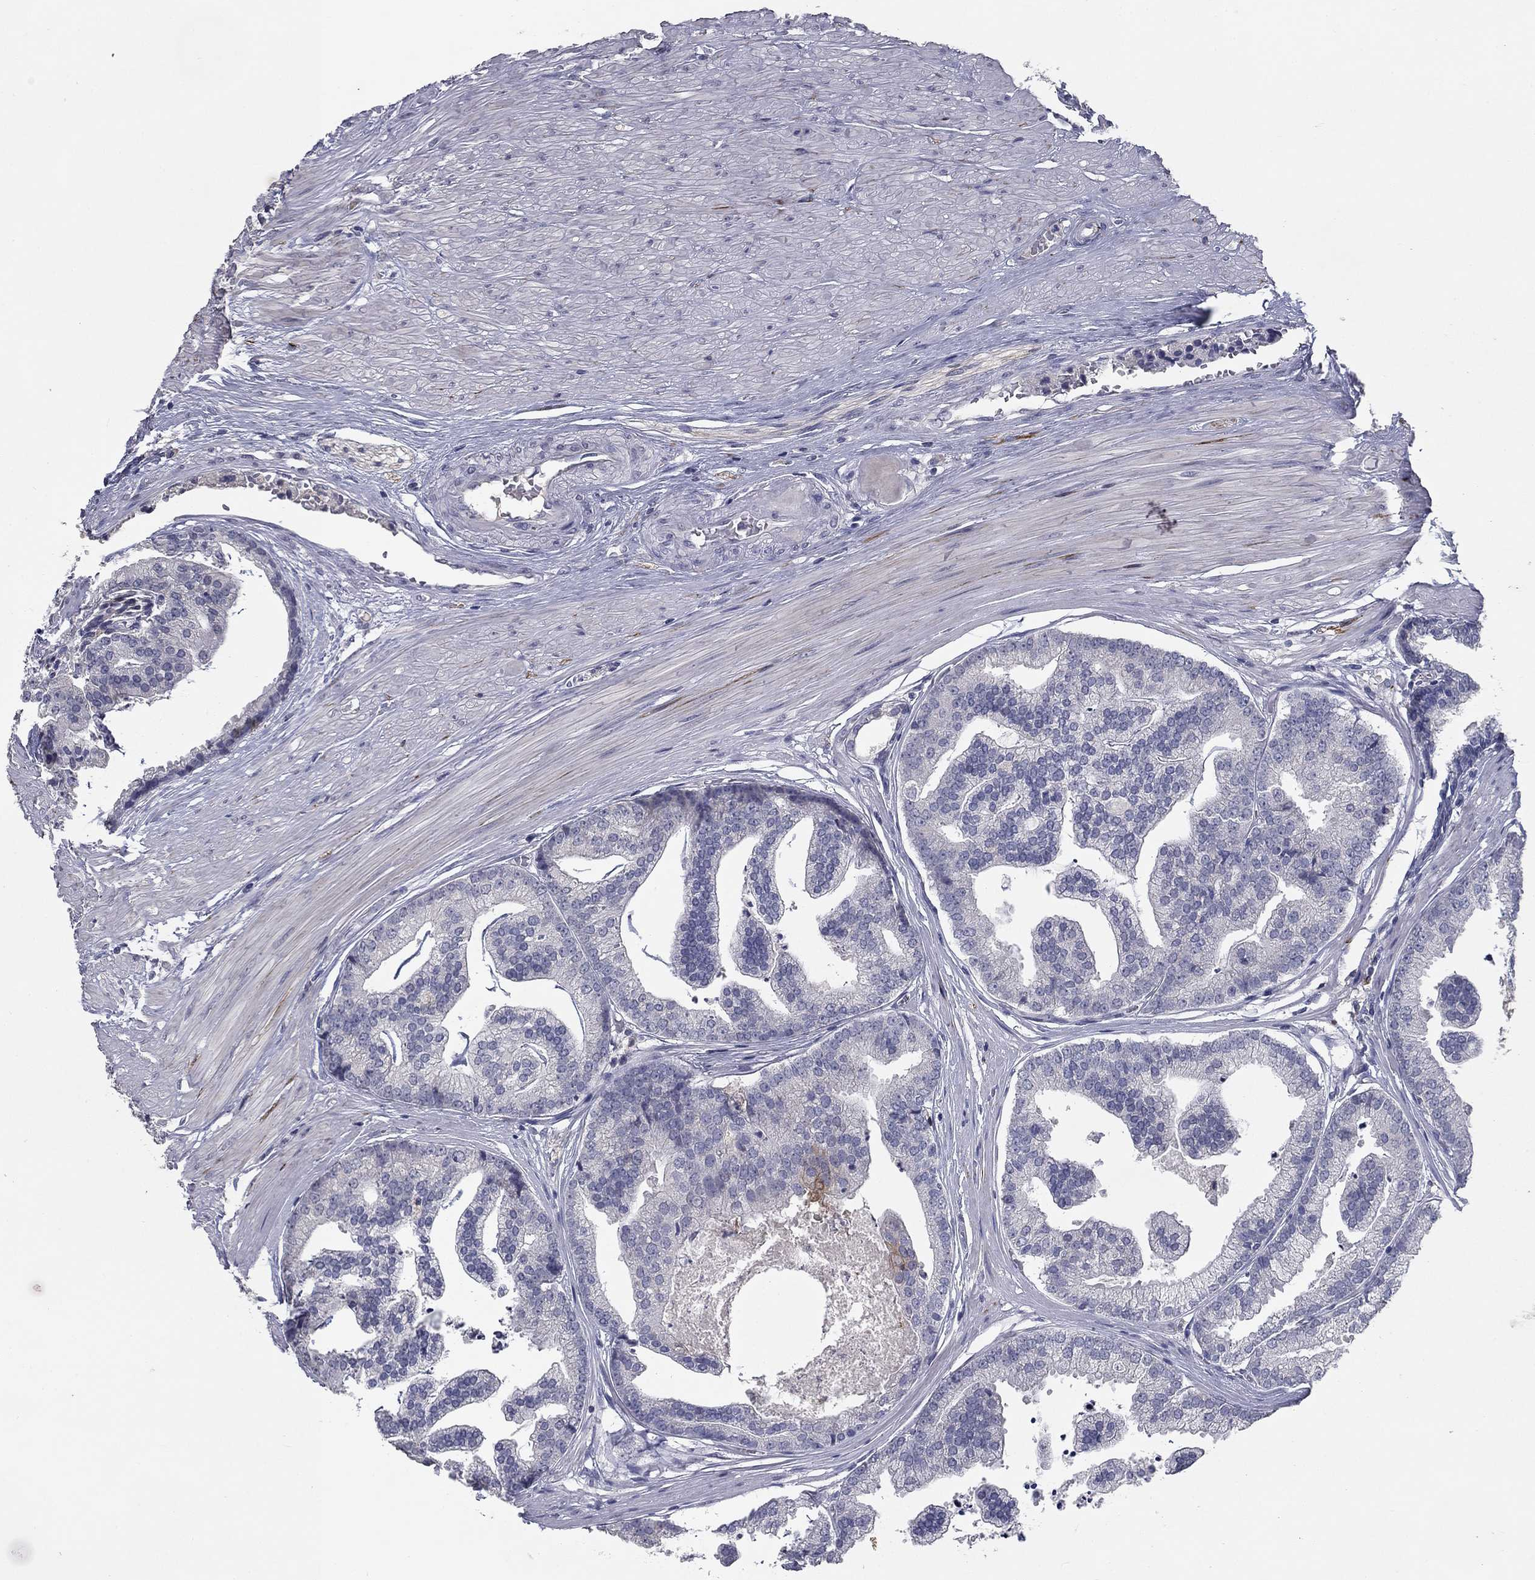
{"staining": {"intensity": "negative", "quantity": "none", "location": "none"}, "tissue": "prostate cancer", "cell_type": "Tumor cells", "image_type": "cancer", "snomed": [{"axis": "morphology", "description": "Adenocarcinoma, NOS"}, {"axis": "topography", "description": "Prostate and seminal vesicle, NOS"}, {"axis": "topography", "description": "Prostate"}], "caption": "This is an IHC photomicrograph of prostate cancer. There is no positivity in tumor cells.", "gene": "CD274", "patient": {"sex": "male", "age": 44}}